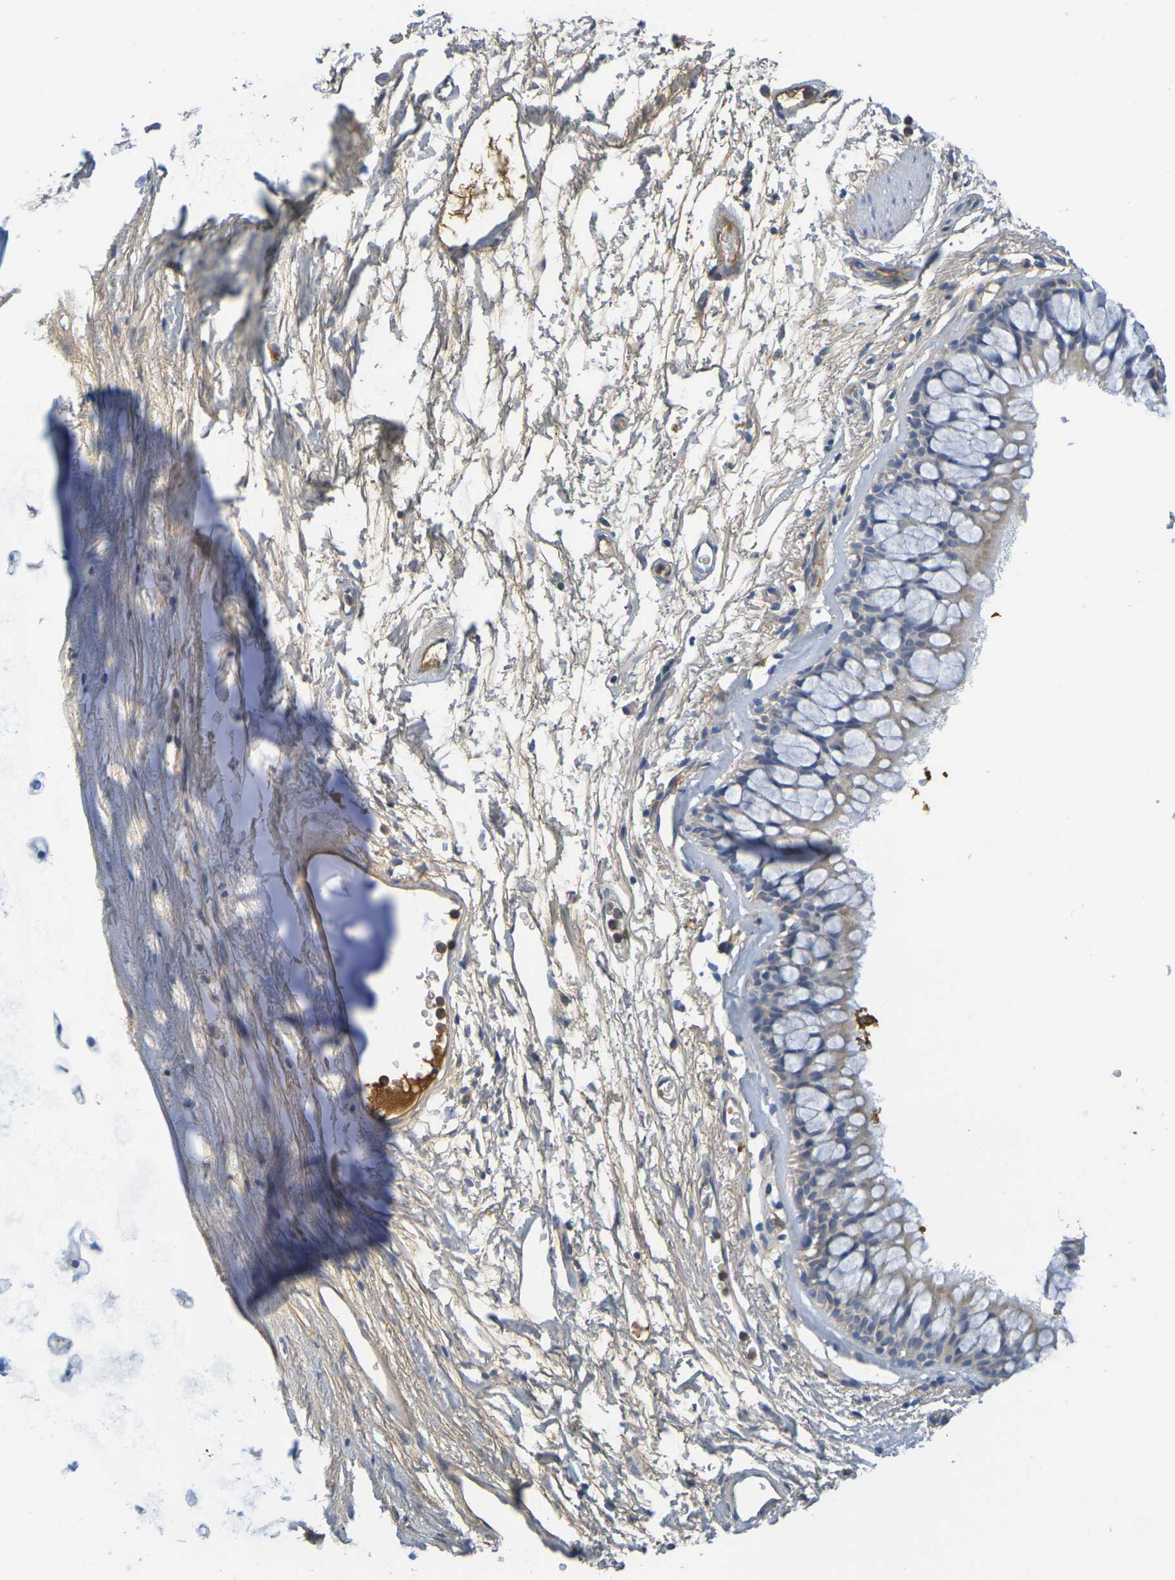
{"staining": {"intensity": "weak", "quantity": ">75%", "location": "cytoplasmic/membranous"}, "tissue": "bronchus", "cell_type": "Respiratory epithelial cells", "image_type": "normal", "snomed": [{"axis": "morphology", "description": "Normal tissue, NOS"}, {"axis": "topography", "description": "Cartilage tissue"}, {"axis": "topography", "description": "Bronchus"}], "caption": "Bronchus stained for a protein (brown) shows weak cytoplasmic/membranous positive staining in about >75% of respiratory epithelial cells.", "gene": "C1QA", "patient": {"sex": "female", "age": 53}}